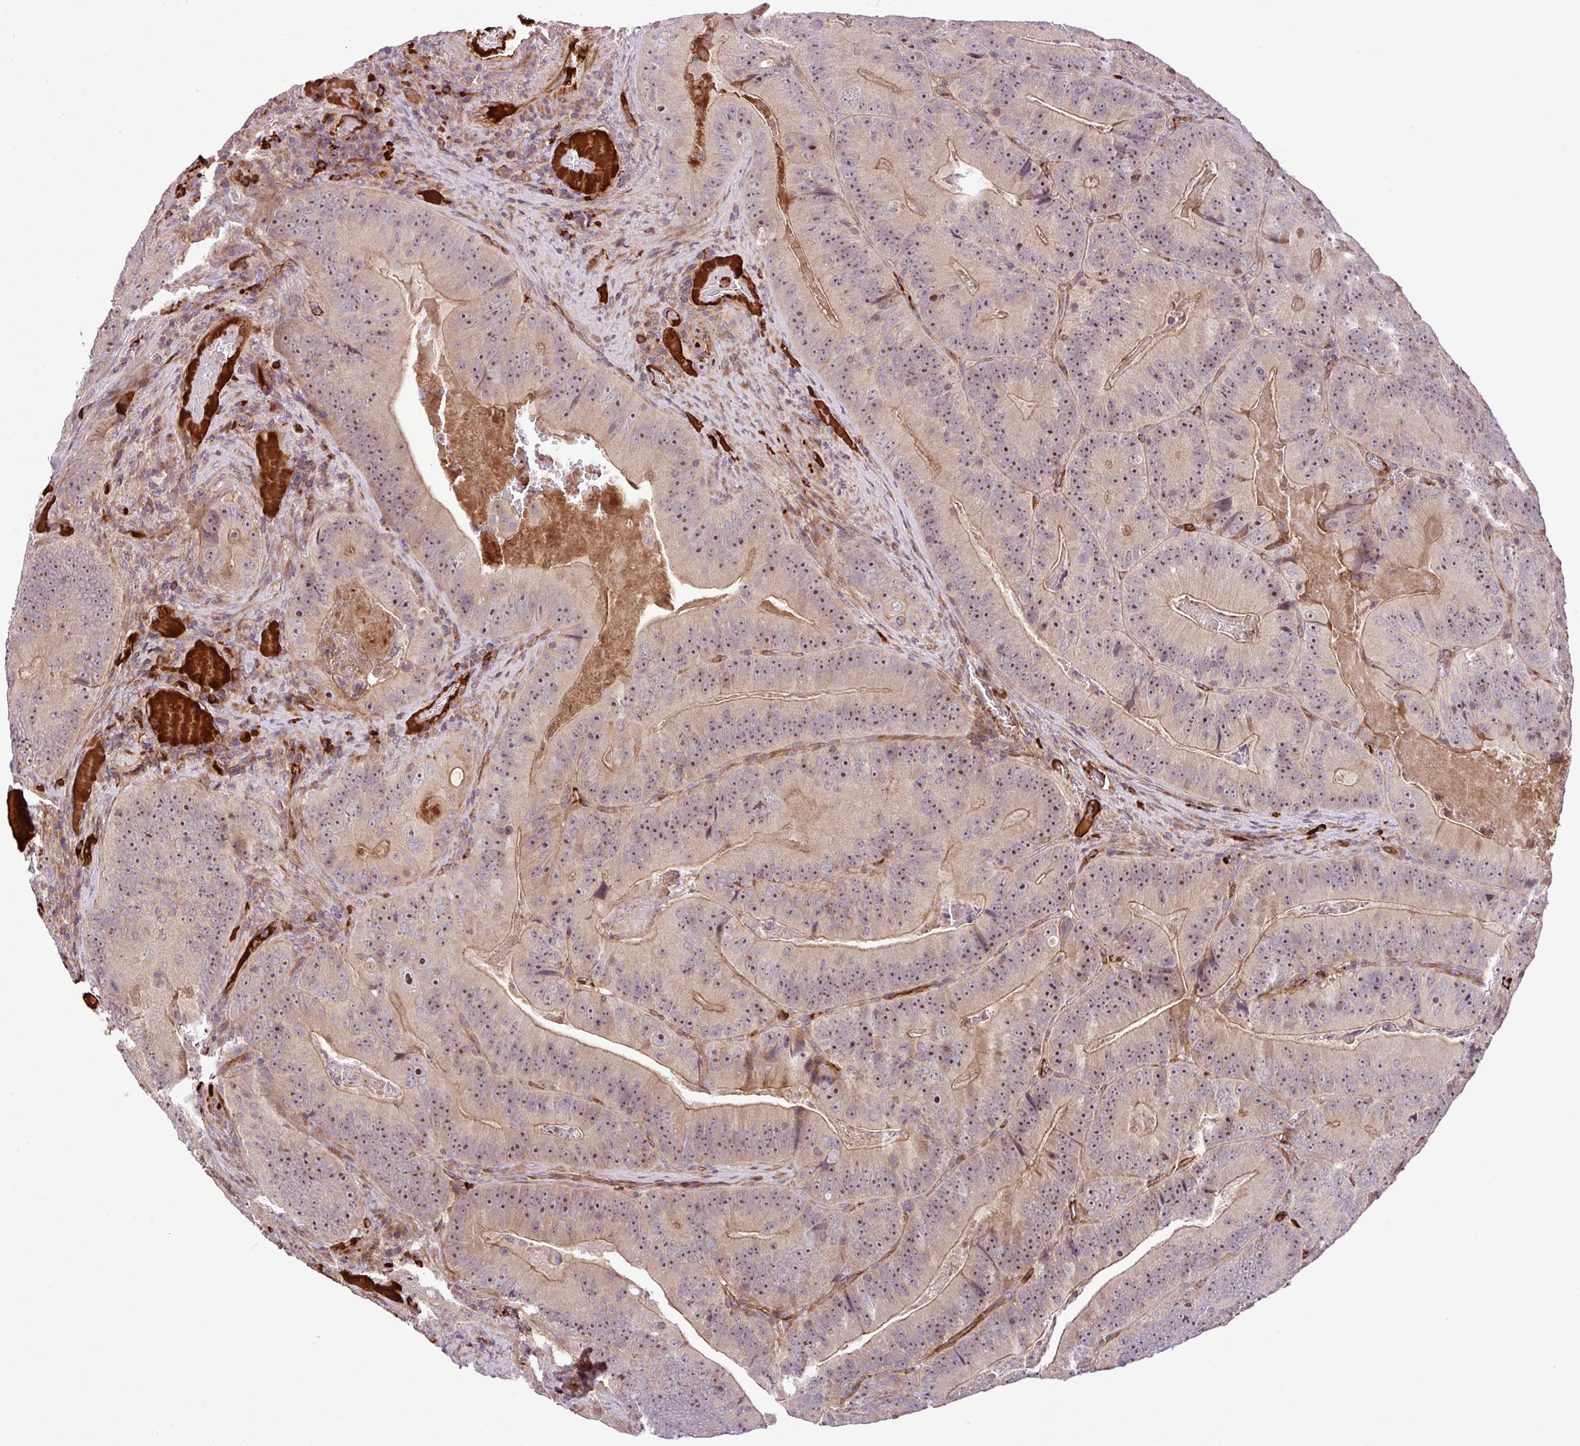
{"staining": {"intensity": "moderate", "quantity": ">75%", "location": "cytoplasmic/membranous,nuclear"}, "tissue": "colorectal cancer", "cell_type": "Tumor cells", "image_type": "cancer", "snomed": [{"axis": "morphology", "description": "Adenocarcinoma, NOS"}, {"axis": "topography", "description": "Colon"}], "caption": "DAB (3,3'-diaminobenzidine) immunohistochemical staining of colorectal cancer (adenocarcinoma) demonstrates moderate cytoplasmic/membranous and nuclear protein positivity in approximately >75% of tumor cells. (IHC, brightfield microscopy, high magnification).", "gene": "ZNF266", "patient": {"sex": "female", "age": 86}}